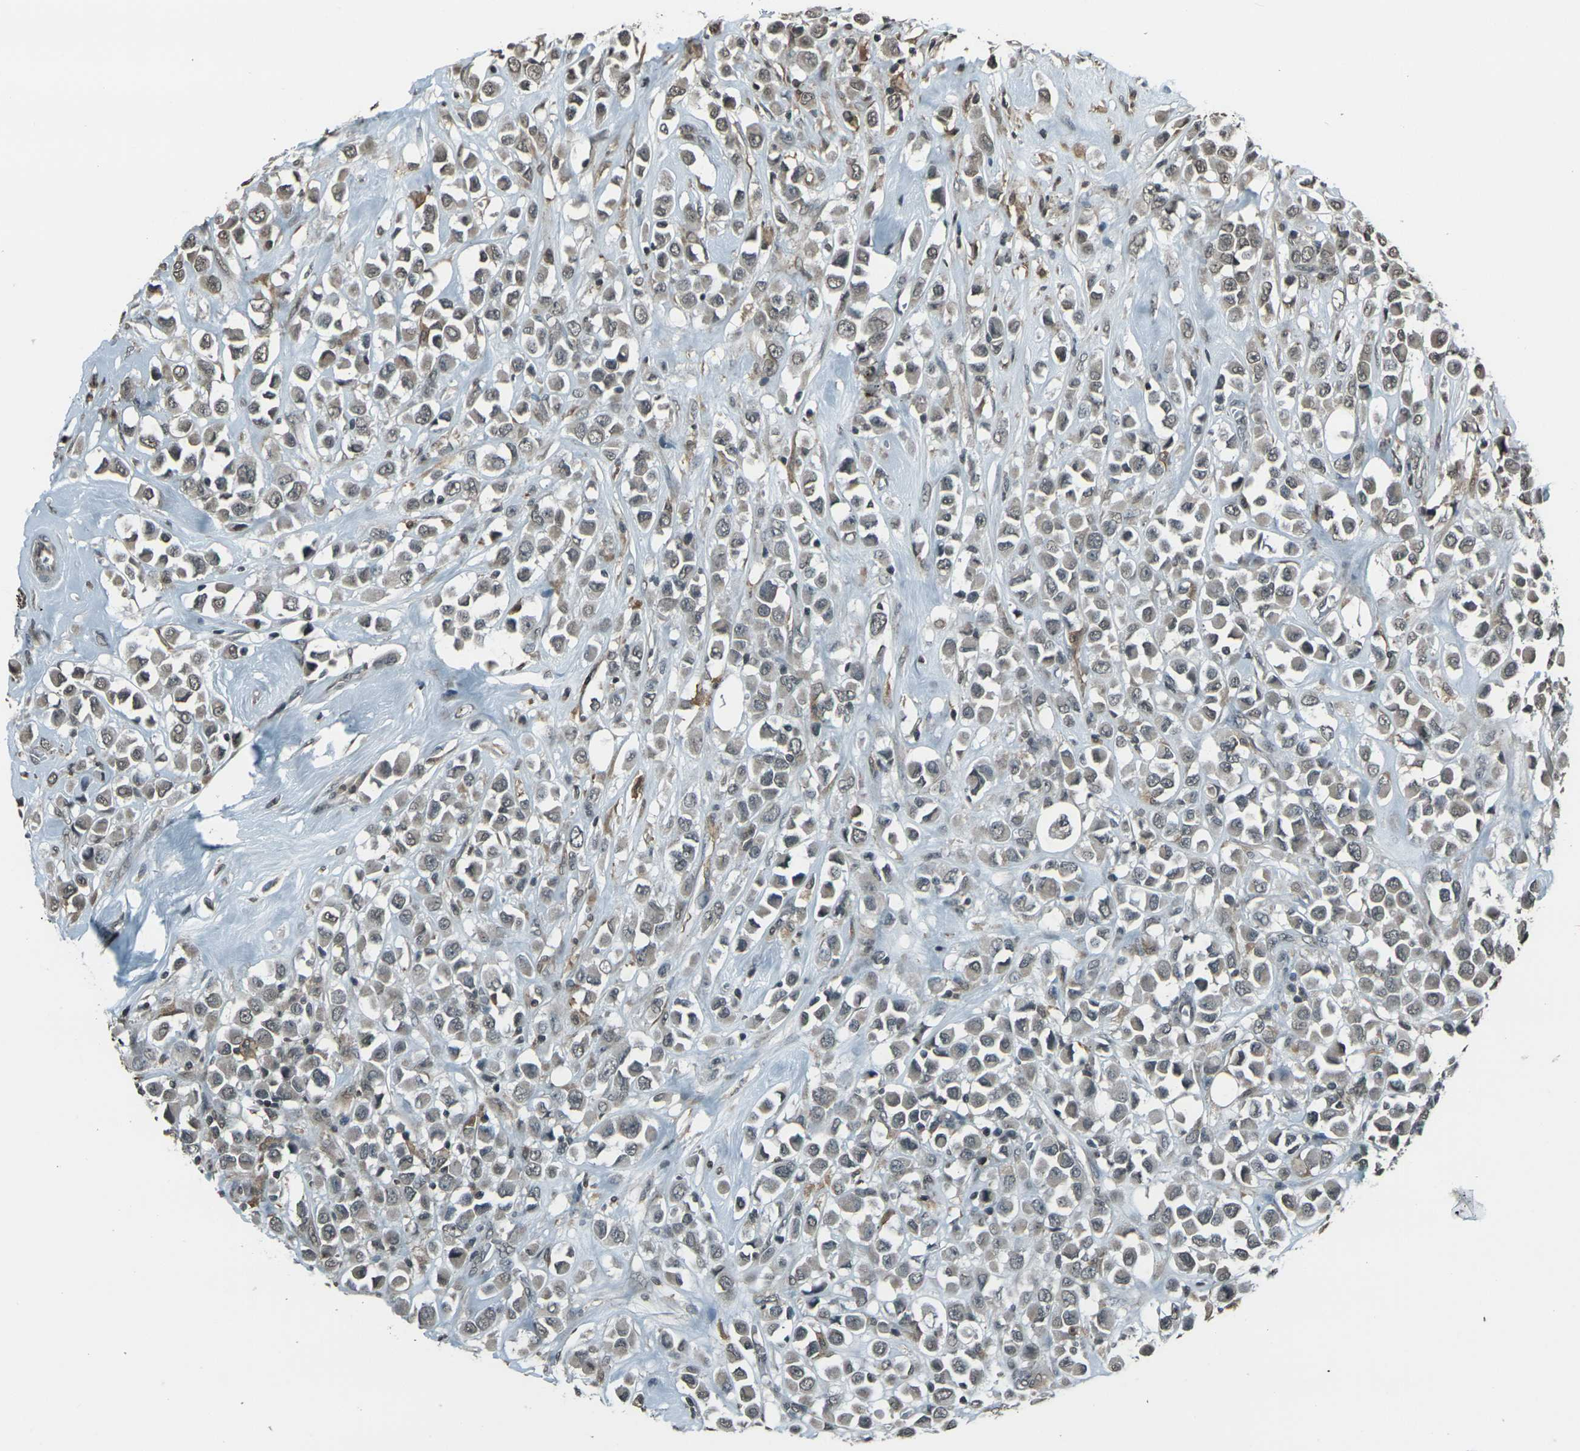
{"staining": {"intensity": "weak", "quantity": ">75%", "location": "cytoplasmic/membranous,nuclear"}, "tissue": "breast cancer", "cell_type": "Tumor cells", "image_type": "cancer", "snomed": [{"axis": "morphology", "description": "Duct carcinoma"}, {"axis": "topography", "description": "Breast"}], "caption": "A brown stain labels weak cytoplasmic/membranous and nuclear positivity of a protein in human breast intraductal carcinoma tumor cells.", "gene": "PRPF8", "patient": {"sex": "female", "age": 61}}